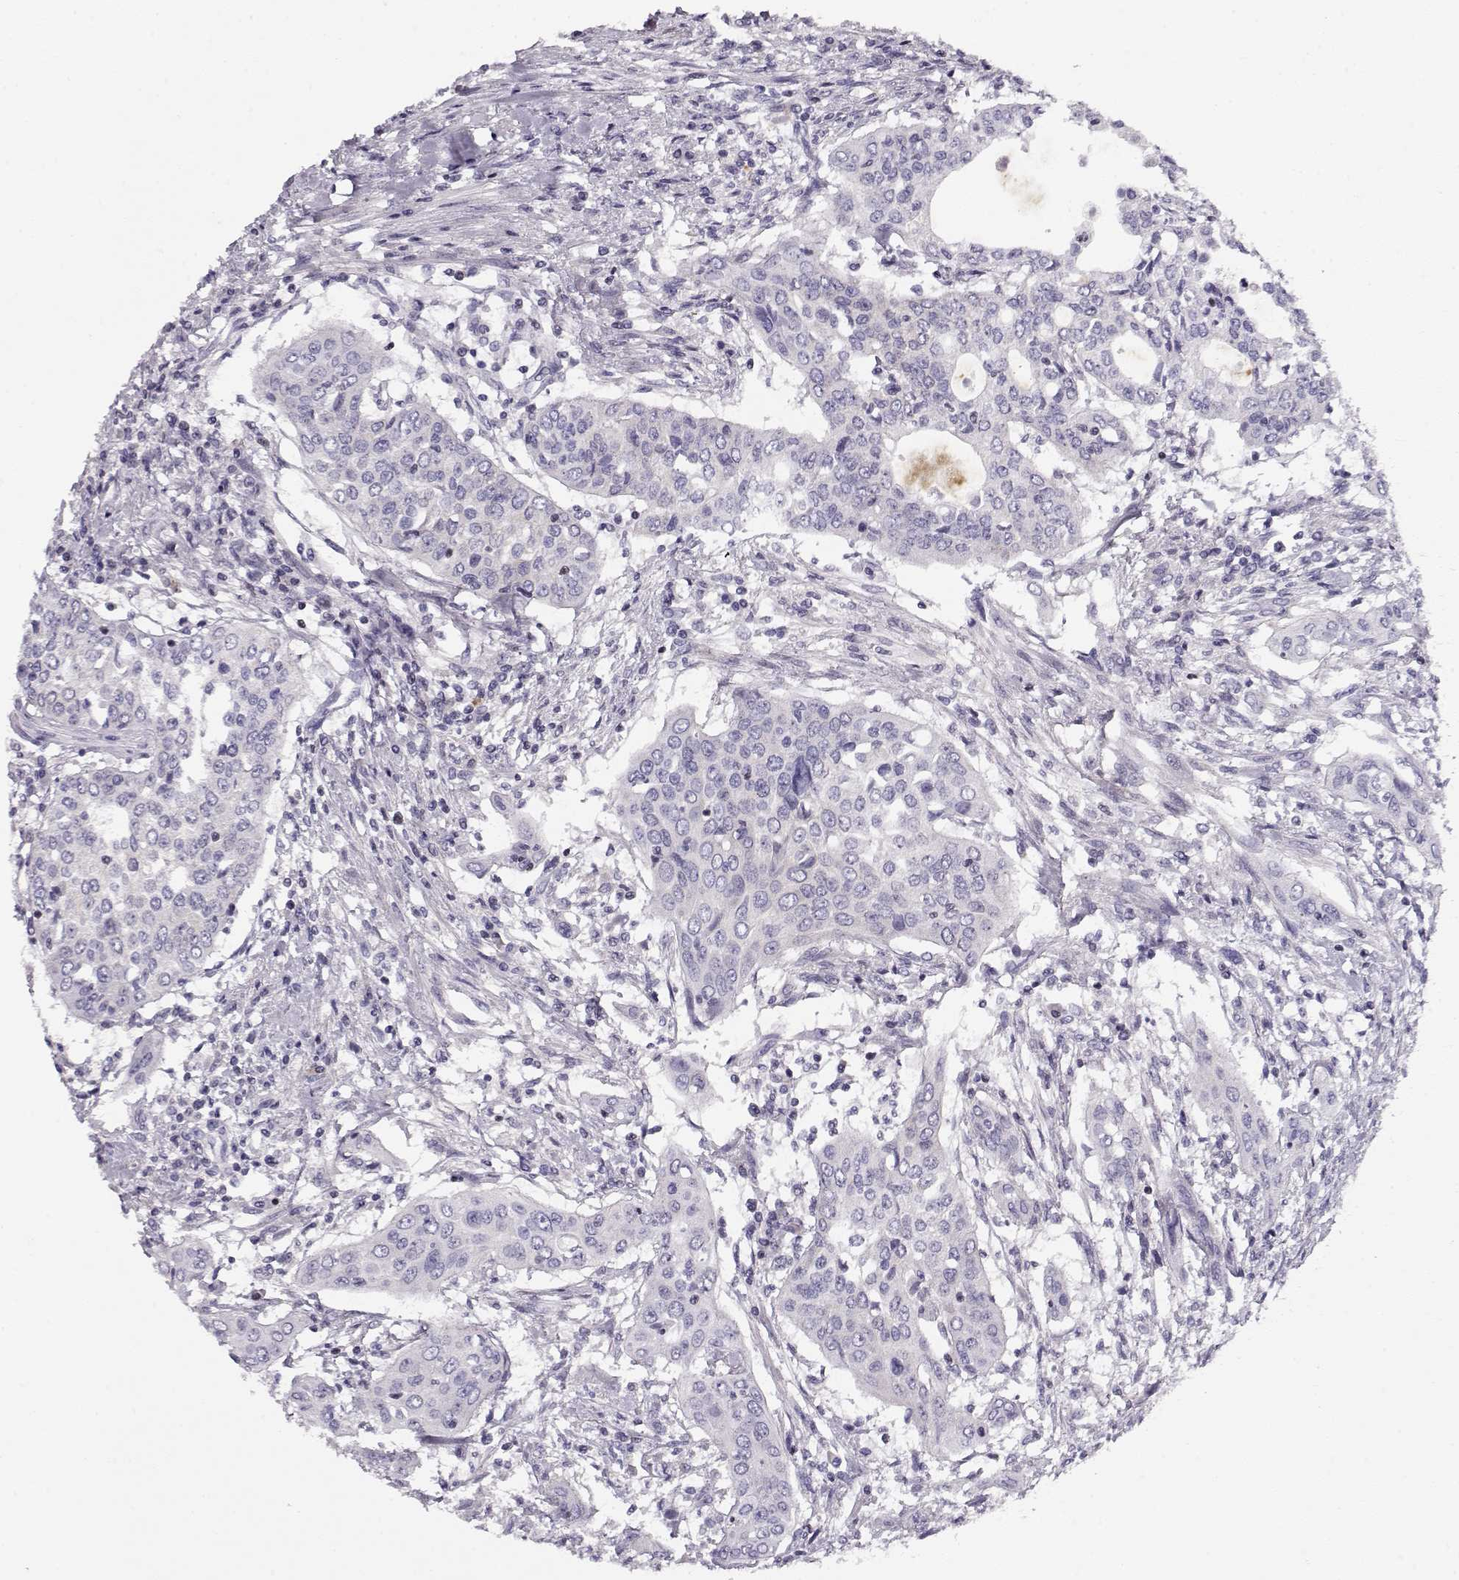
{"staining": {"intensity": "negative", "quantity": "none", "location": "none"}, "tissue": "urothelial cancer", "cell_type": "Tumor cells", "image_type": "cancer", "snomed": [{"axis": "morphology", "description": "Urothelial carcinoma, High grade"}, {"axis": "topography", "description": "Urinary bladder"}], "caption": "There is no significant positivity in tumor cells of urothelial cancer. (DAB immunohistochemistry (IHC), high magnification).", "gene": "CRX", "patient": {"sex": "male", "age": 82}}